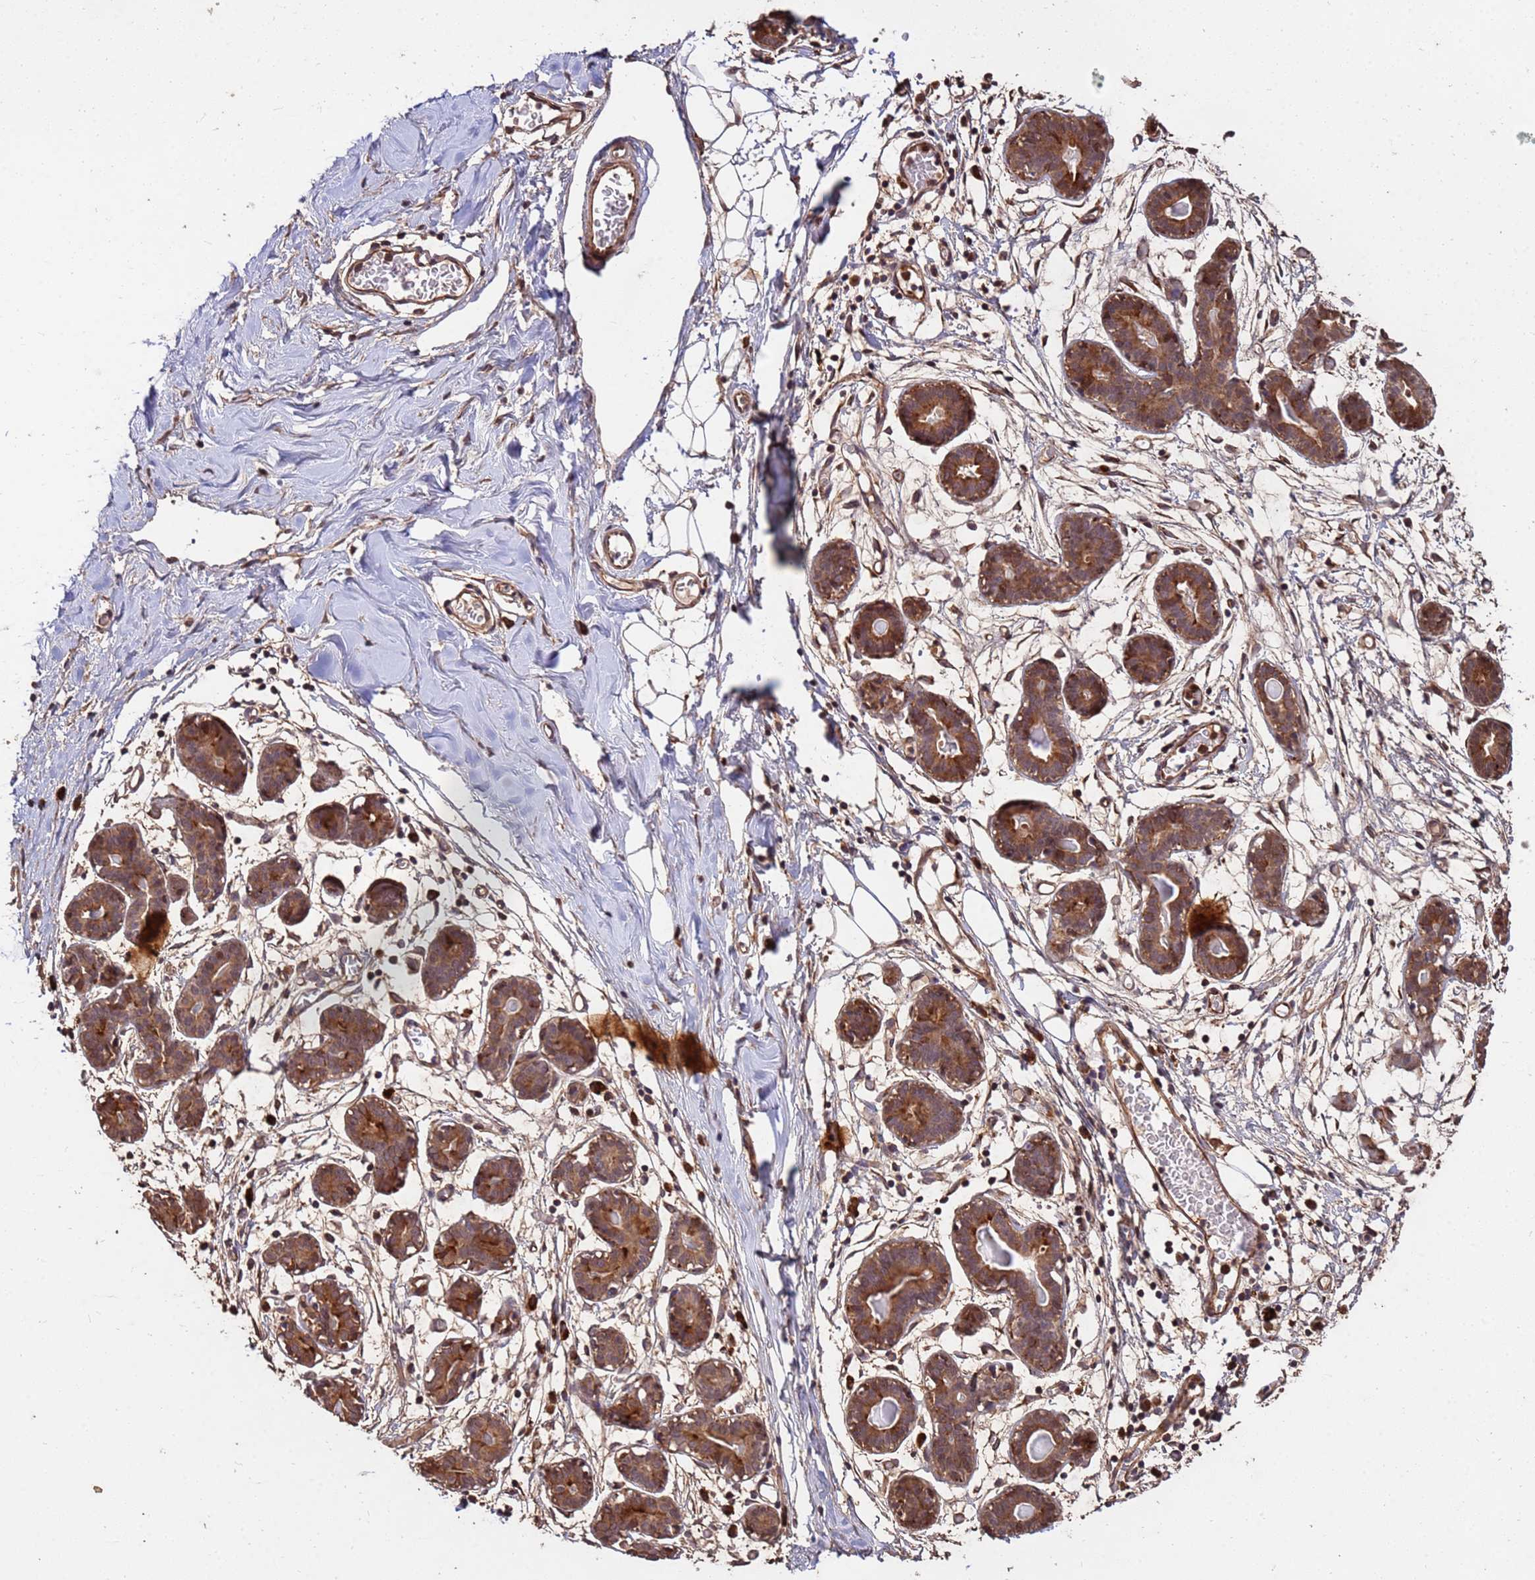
{"staining": {"intensity": "moderate", "quantity": ">75%", "location": "cytoplasmic/membranous"}, "tissue": "breast", "cell_type": "Glandular cells", "image_type": "normal", "snomed": [{"axis": "morphology", "description": "Normal tissue, NOS"}, {"axis": "topography", "description": "Breast"}], "caption": "Breast stained with immunohistochemistry (IHC) displays moderate cytoplasmic/membranous expression in approximately >75% of glandular cells.", "gene": "ZNF619", "patient": {"sex": "female", "age": 27}}